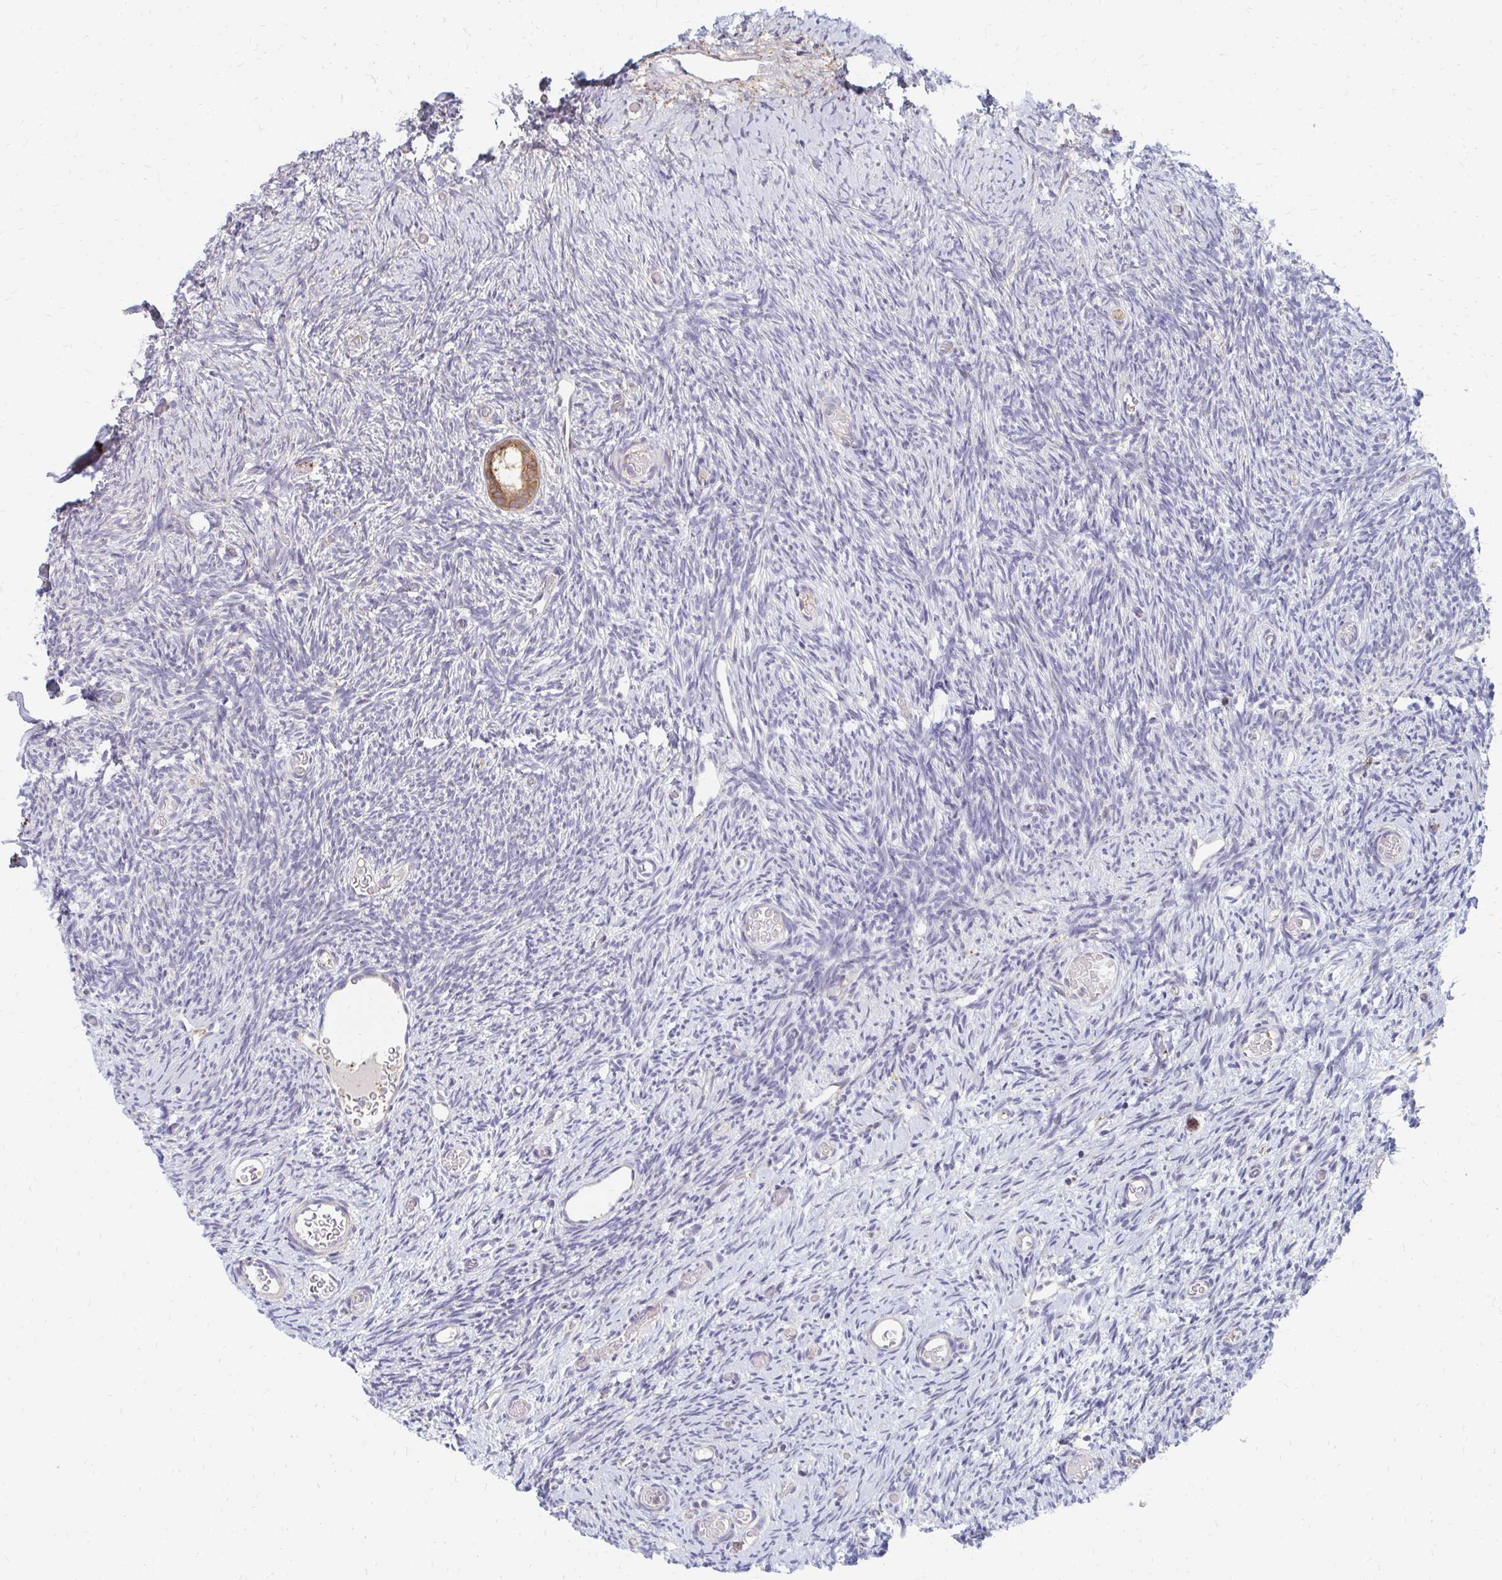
{"staining": {"intensity": "moderate", "quantity": ">75%", "location": "cytoplasmic/membranous"}, "tissue": "ovary", "cell_type": "Follicle cells", "image_type": "normal", "snomed": [{"axis": "morphology", "description": "Normal tissue, NOS"}, {"axis": "topography", "description": "Ovary"}], "caption": "Immunohistochemistry (IHC) of benign human ovary reveals medium levels of moderate cytoplasmic/membranous positivity in about >75% of follicle cells.", "gene": "PPP1R13L", "patient": {"sex": "female", "age": 39}}